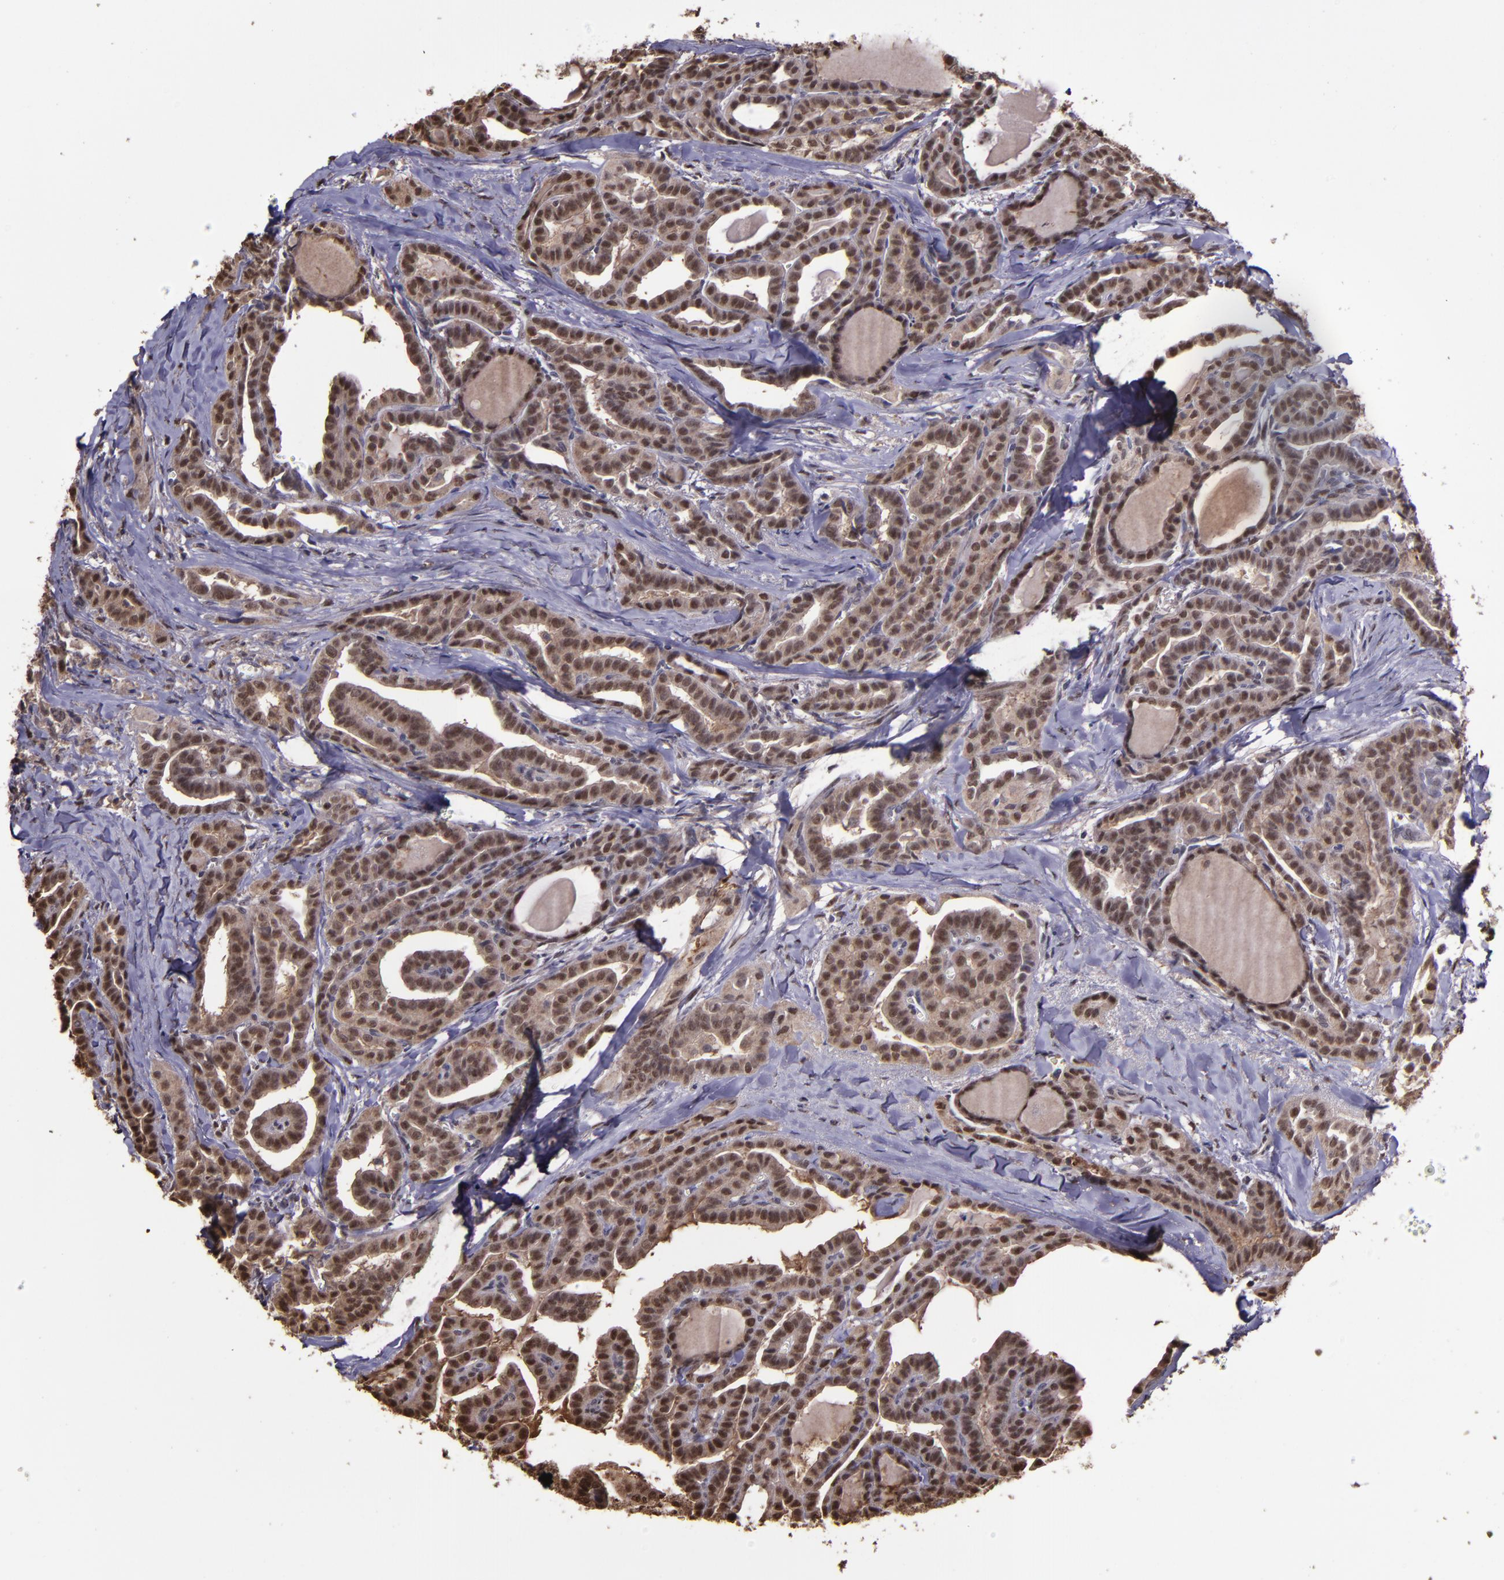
{"staining": {"intensity": "moderate", "quantity": ">75%", "location": "cytoplasmic/membranous,nuclear"}, "tissue": "thyroid cancer", "cell_type": "Tumor cells", "image_type": "cancer", "snomed": [{"axis": "morphology", "description": "Carcinoma, NOS"}, {"axis": "topography", "description": "Thyroid gland"}], "caption": "IHC (DAB (3,3'-diaminobenzidine)) staining of human thyroid cancer (carcinoma) exhibits moderate cytoplasmic/membranous and nuclear protein expression in about >75% of tumor cells.", "gene": "SERPINF2", "patient": {"sex": "female", "age": 91}}